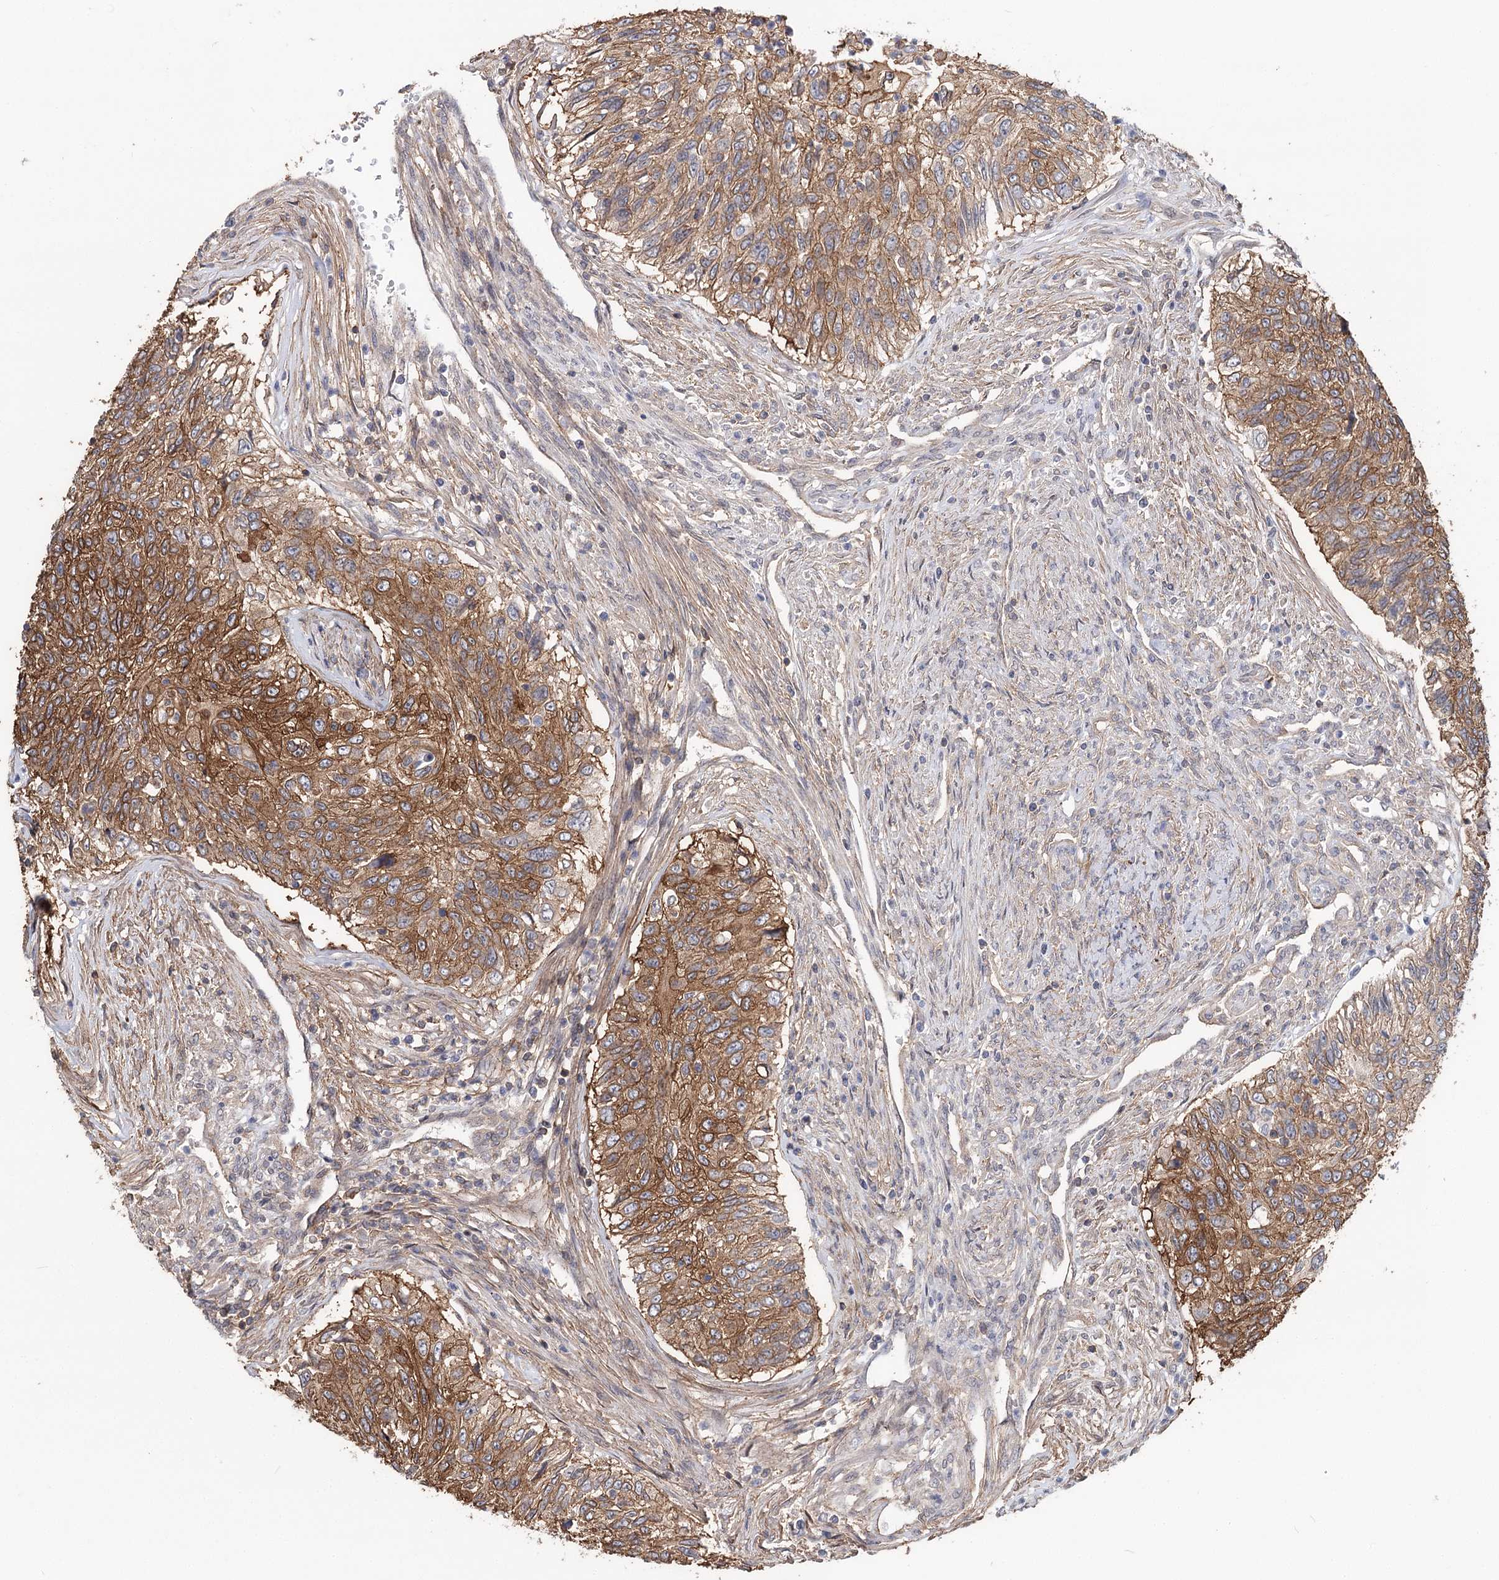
{"staining": {"intensity": "strong", "quantity": ">75%", "location": "cytoplasmic/membranous"}, "tissue": "urothelial cancer", "cell_type": "Tumor cells", "image_type": "cancer", "snomed": [{"axis": "morphology", "description": "Urothelial carcinoma, High grade"}, {"axis": "topography", "description": "Urinary bladder"}], "caption": "Urothelial cancer stained with a brown dye displays strong cytoplasmic/membranous positive staining in about >75% of tumor cells.", "gene": "TMEM218", "patient": {"sex": "female", "age": 60}}